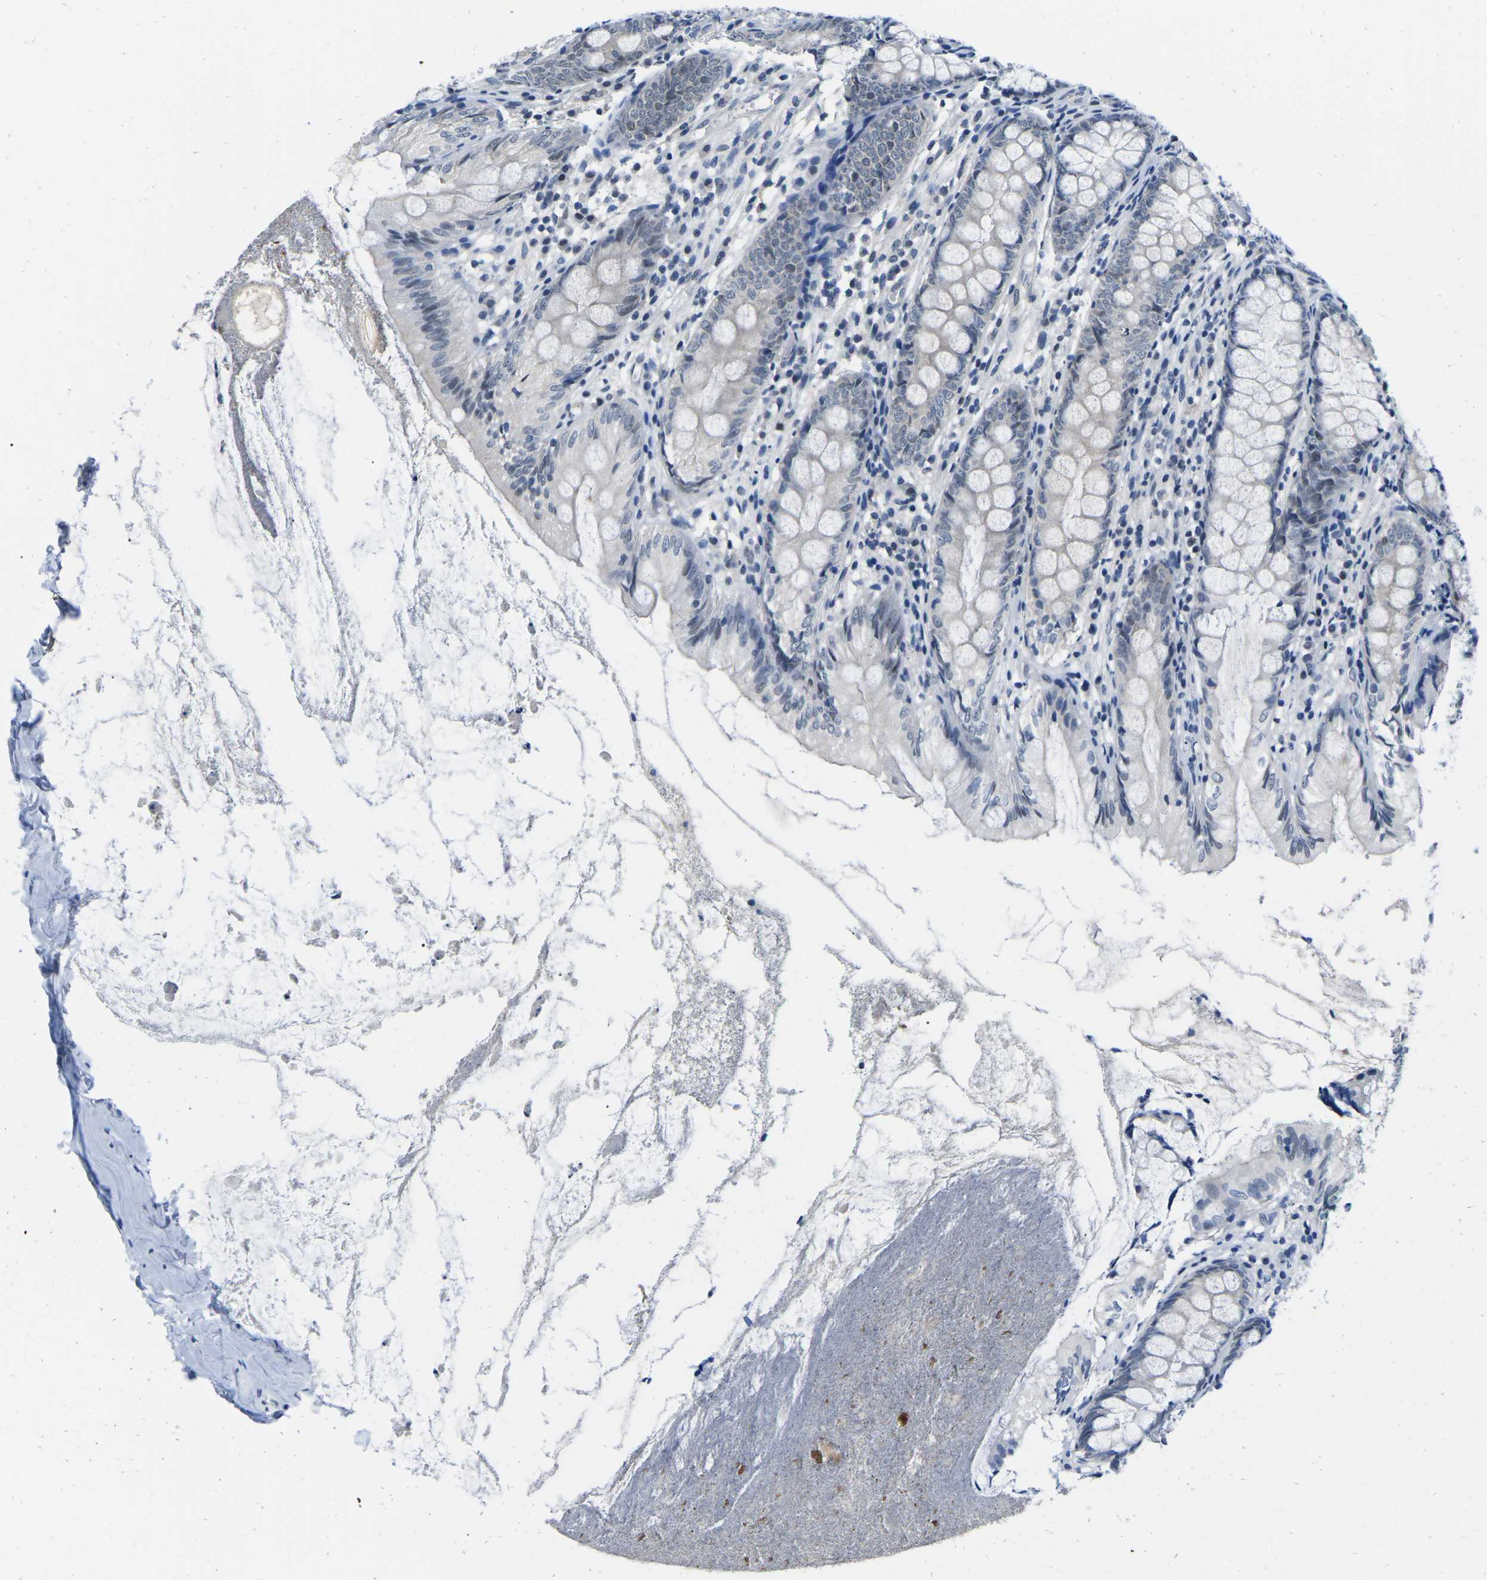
{"staining": {"intensity": "weak", "quantity": "25%-75%", "location": "nuclear"}, "tissue": "appendix", "cell_type": "Glandular cells", "image_type": "normal", "snomed": [{"axis": "morphology", "description": "Normal tissue, NOS"}, {"axis": "topography", "description": "Appendix"}], "caption": "Protein staining by immunohistochemistry (IHC) exhibits weak nuclear positivity in approximately 25%-75% of glandular cells in normal appendix.", "gene": "UBA7", "patient": {"sex": "female", "age": 77}}